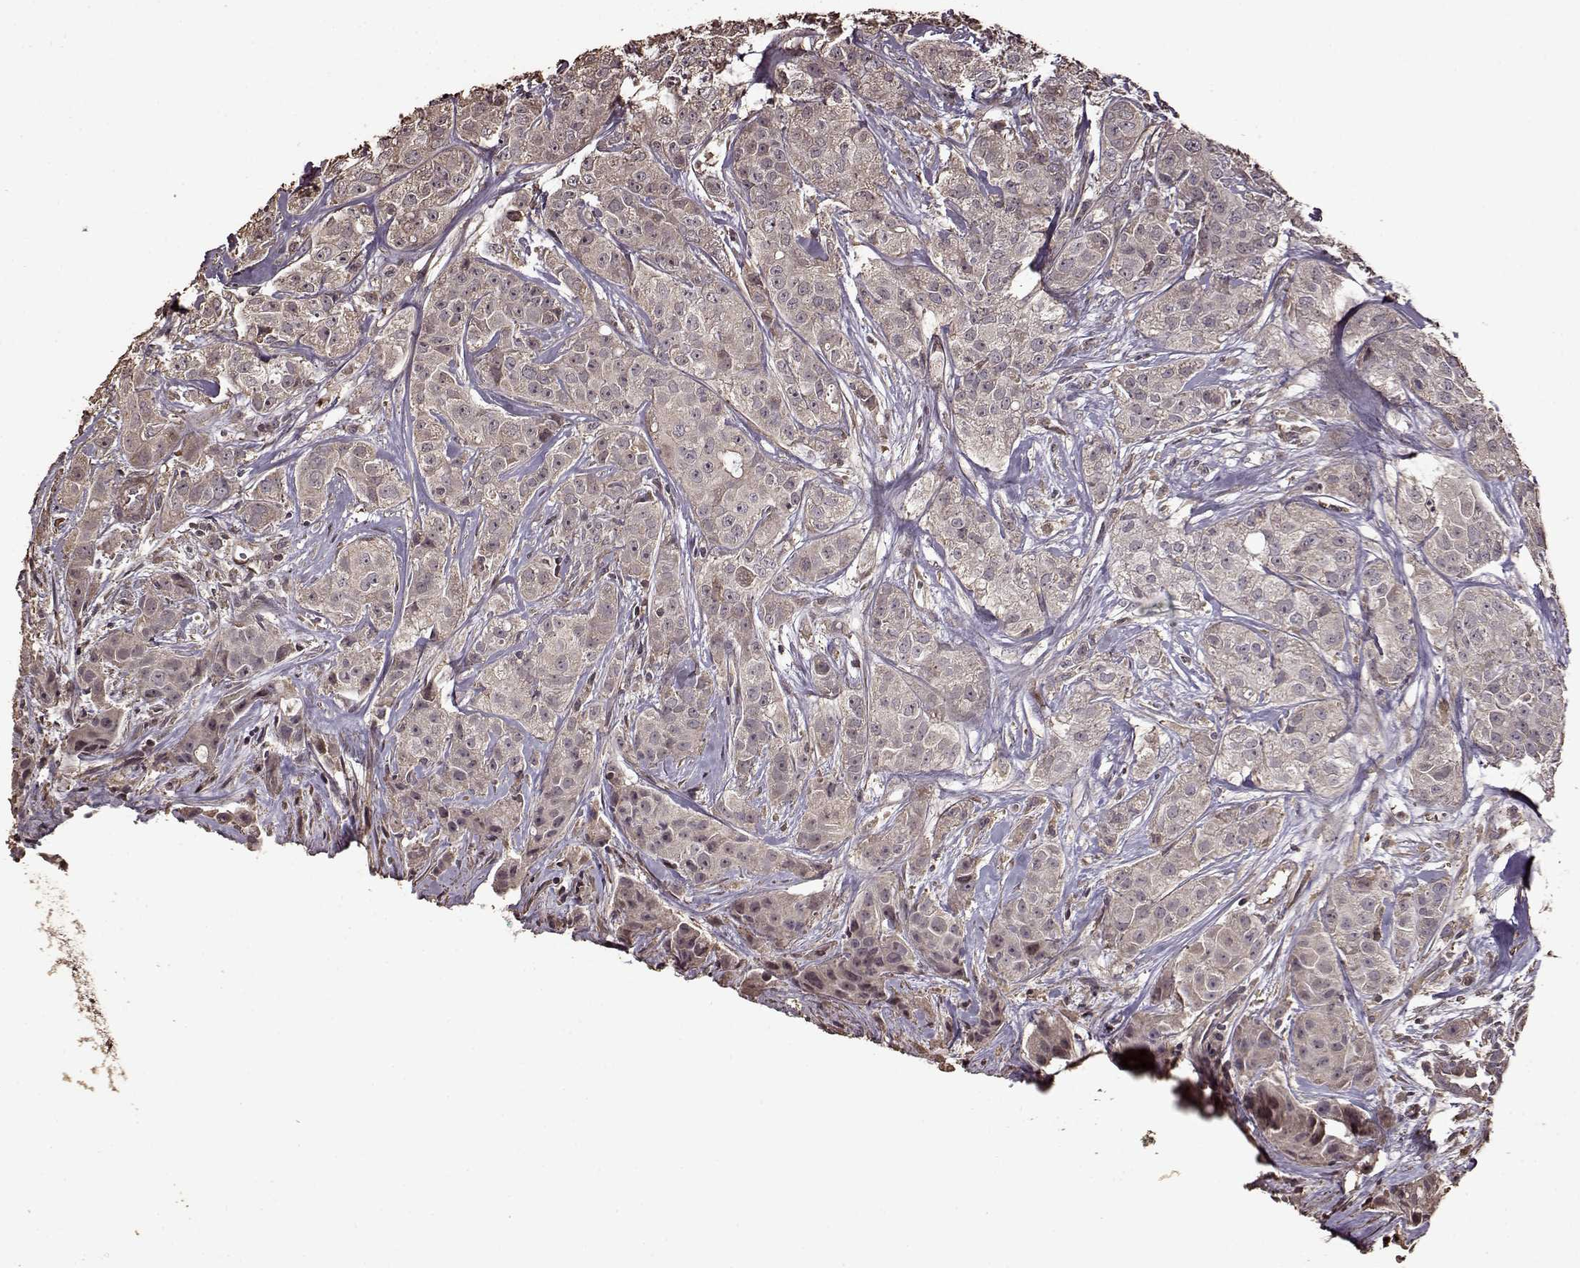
{"staining": {"intensity": "weak", "quantity": "<25%", "location": "cytoplasmic/membranous"}, "tissue": "breast cancer", "cell_type": "Tumor cells", "image_type": "cancer", "snomed": [{"axis": "morphology", "description": "Duct carcinoma"}, {"axis": "topography", "description": "Breast"}], "caption": "The image demonstrates no staining of tumor cells in breast cancer. Brightfield microscopy of immunohistochemistry (IHC) stained with DAB (3,3'-diaminobenzidine) (brown) and hematoxylin (blue), captured at high magnification.", "gene": "FBXW11", "patient": {"sex": "female", "age": 43}}